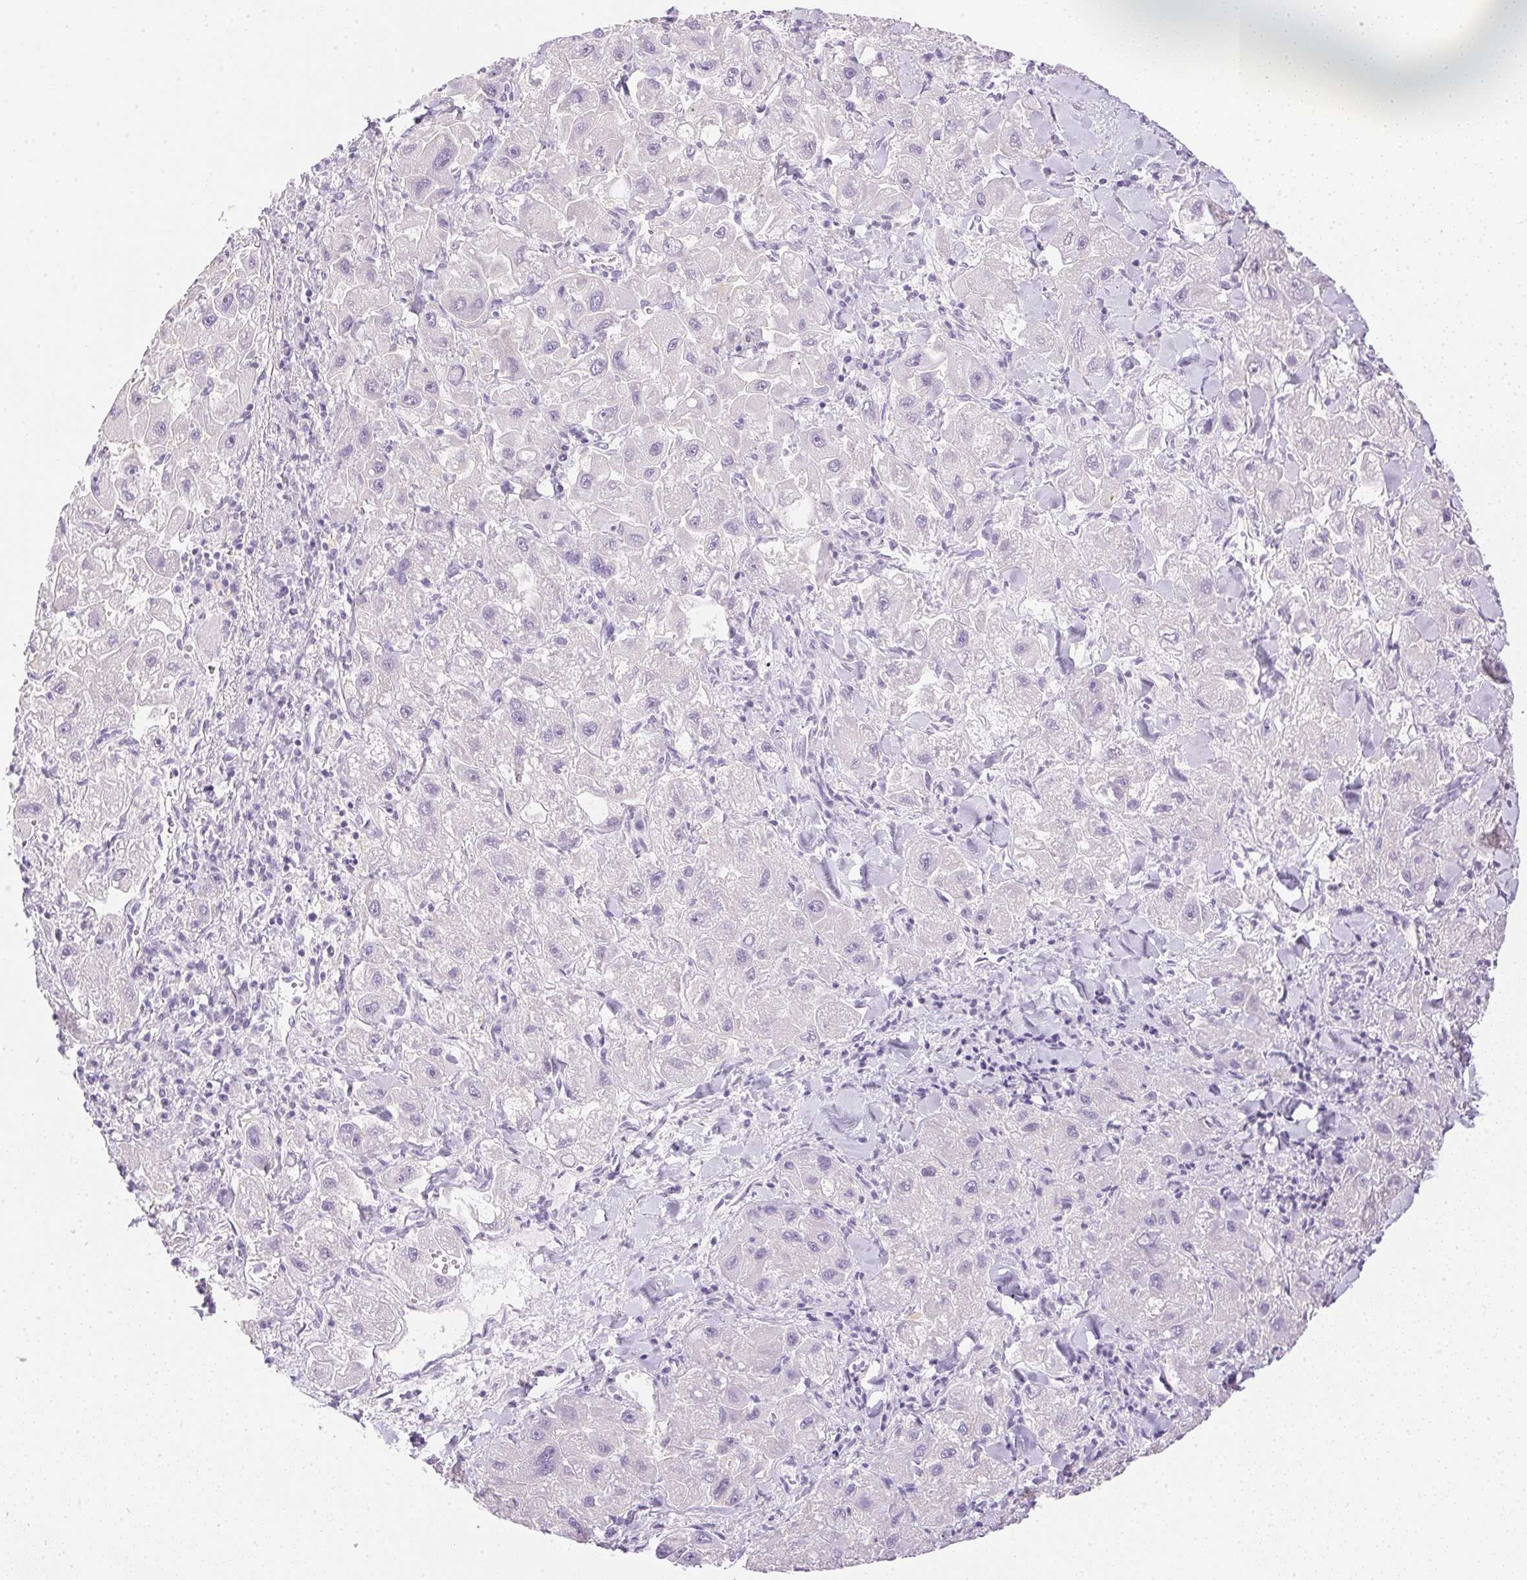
{"staining": {"intensity": "negative", "quantity": "none", "location": "none"}, "tissue": "liver cancer", "cell_type": "Tumor cells", "image_type": "cancer", "snomed": [{"axis": "morphology", "description": "Carcinoma, Hepatocellular, NOS"}, {"axis": "topography", "description": "Liver"}], "caption": "Immunohistochemistry image of neoplastic tissue: human hepatocellular carcinoma (liver) stained with DAB shows no significant protein staining in tumor cells. The staining was performed using DAB to visualize the protein expression in brown, while the nuclei were stained in blue with hematoxylin (Magnification: 20x).", "gene": "ATP6V1G3", "patient": {"sex": "male", "age": 24}}